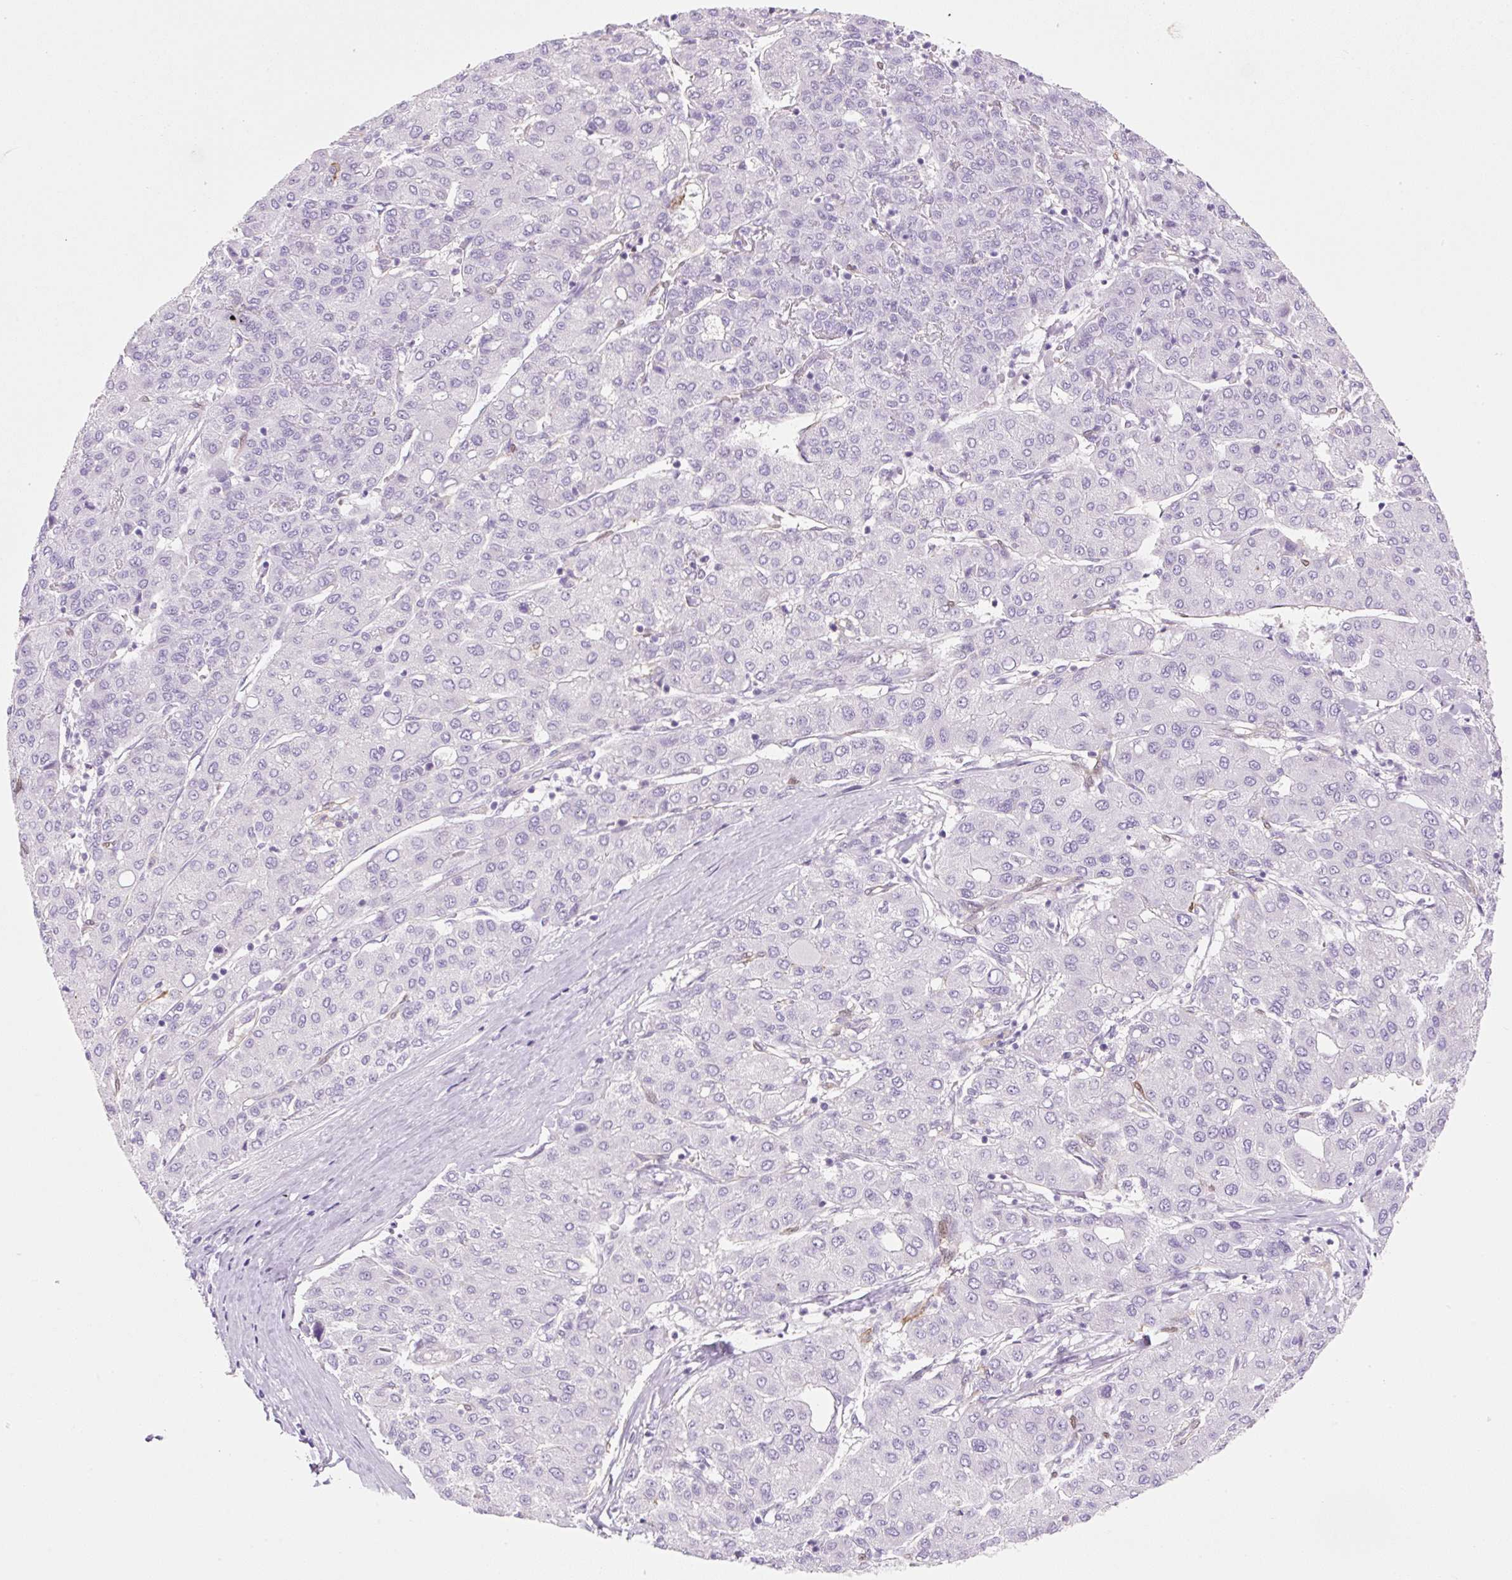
{"staining": {"intensity": "negative", "quantity": "none", "location": "none"}, "tissue": "liver cancer", "cell_type": "Tumor cells", "image_type": "cancer", "snomed": [{"axis": "morphology", "description": "Carcinoma, Hepatocellular, NOS"}, {"axis": "topography", "description": "Liver"}], "caption": "Tumor cells show no significant staining in liver cancer (hepatocellular carcinoma).", "gene": "FABP5", "patient": {"sex": "male", "age": 65}}